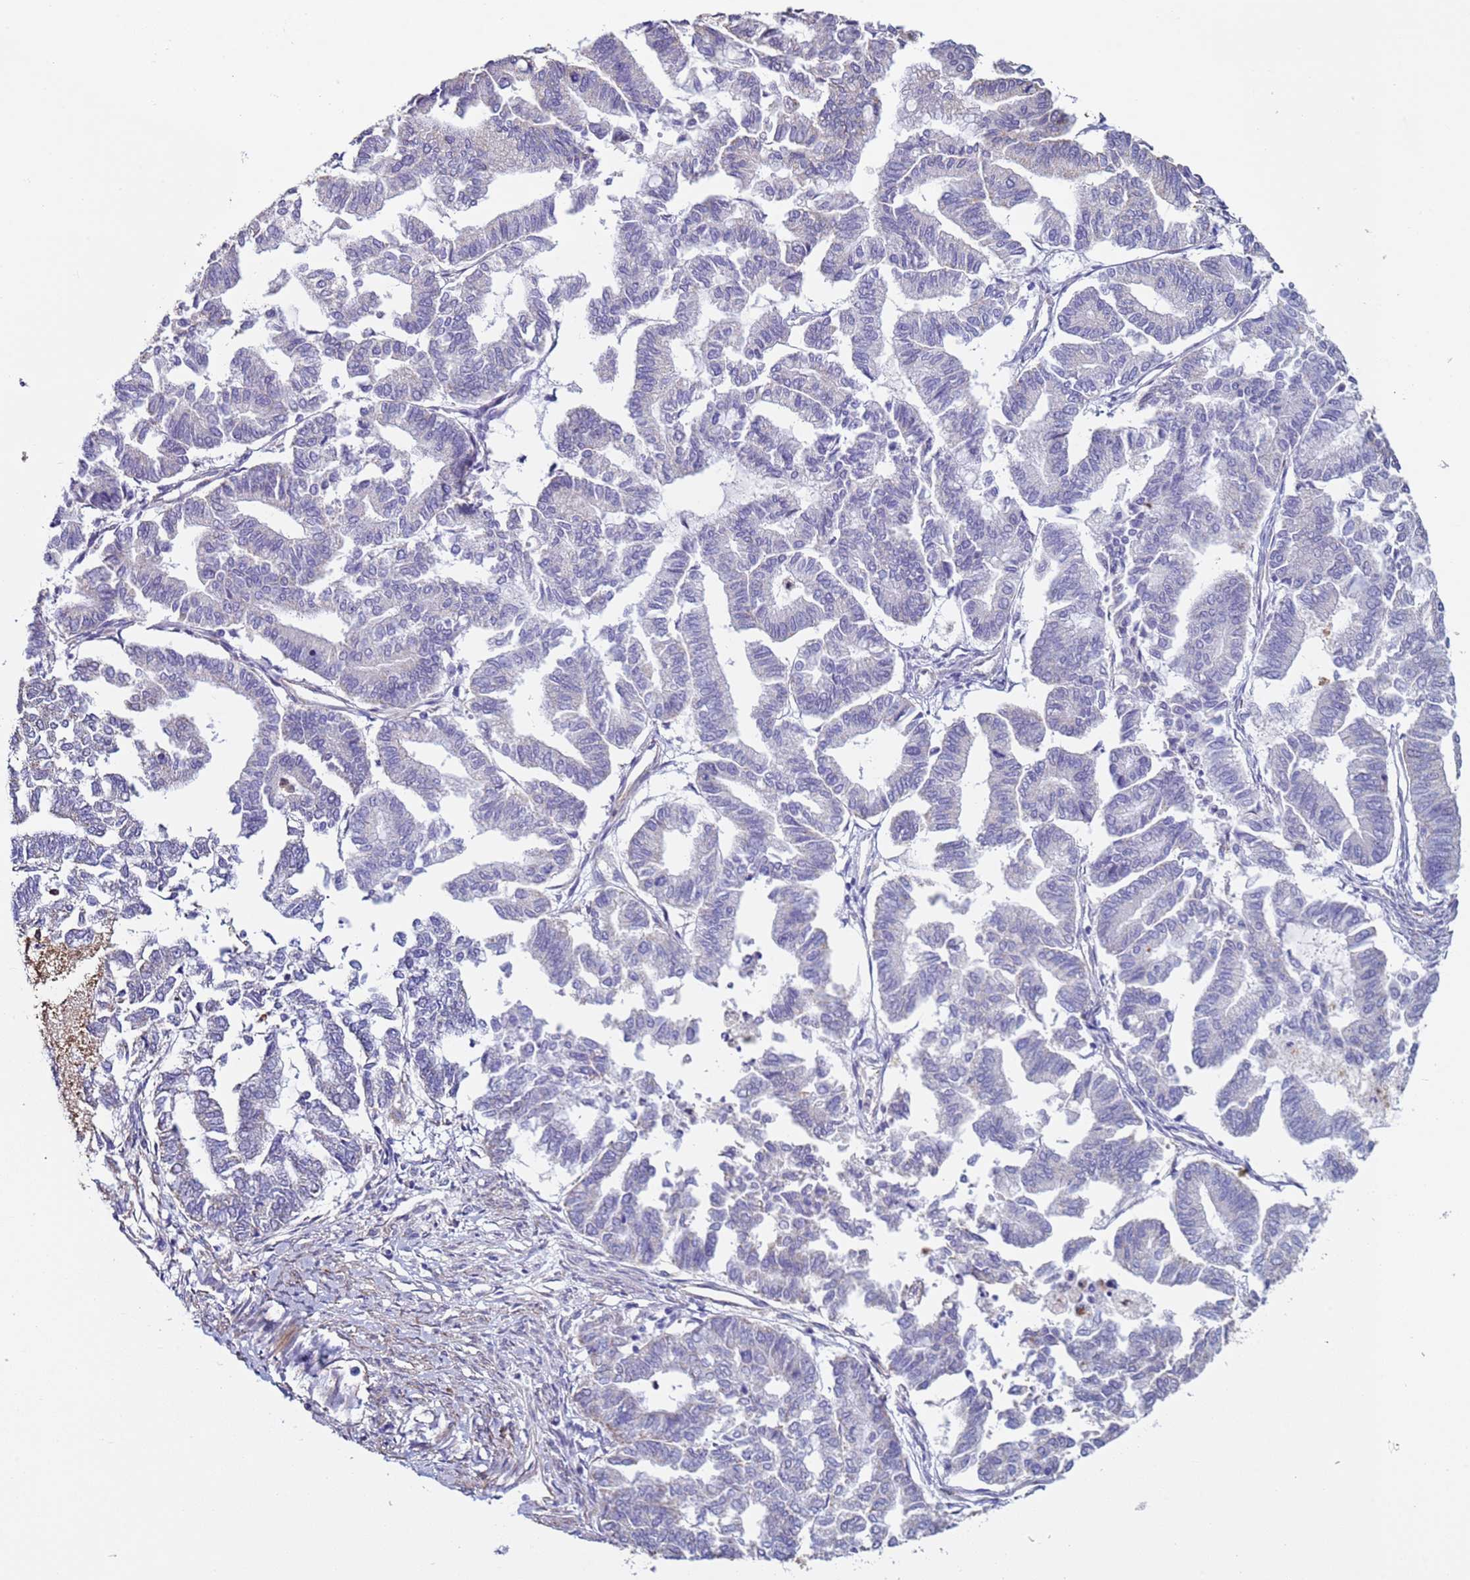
{"staining": {"intensity": "negative", "quantity": "none", "location": "none"}, "tissue": "endometrial cancer", "cell_type": "Tumor cells", "image_type": "cancer", "snomed": [{"axis": "morphology", "description": "Adenocarcinoma, NOS"}, {"axis": "topography", "description": "Endometrium"}], "caption": "This is an IHC photomicrograph of human adenocarcinoma (endometrial). There is no staining in tumor cells.", "gene": "GASK1A", "patient": {"sex": "female", "age": 79}}